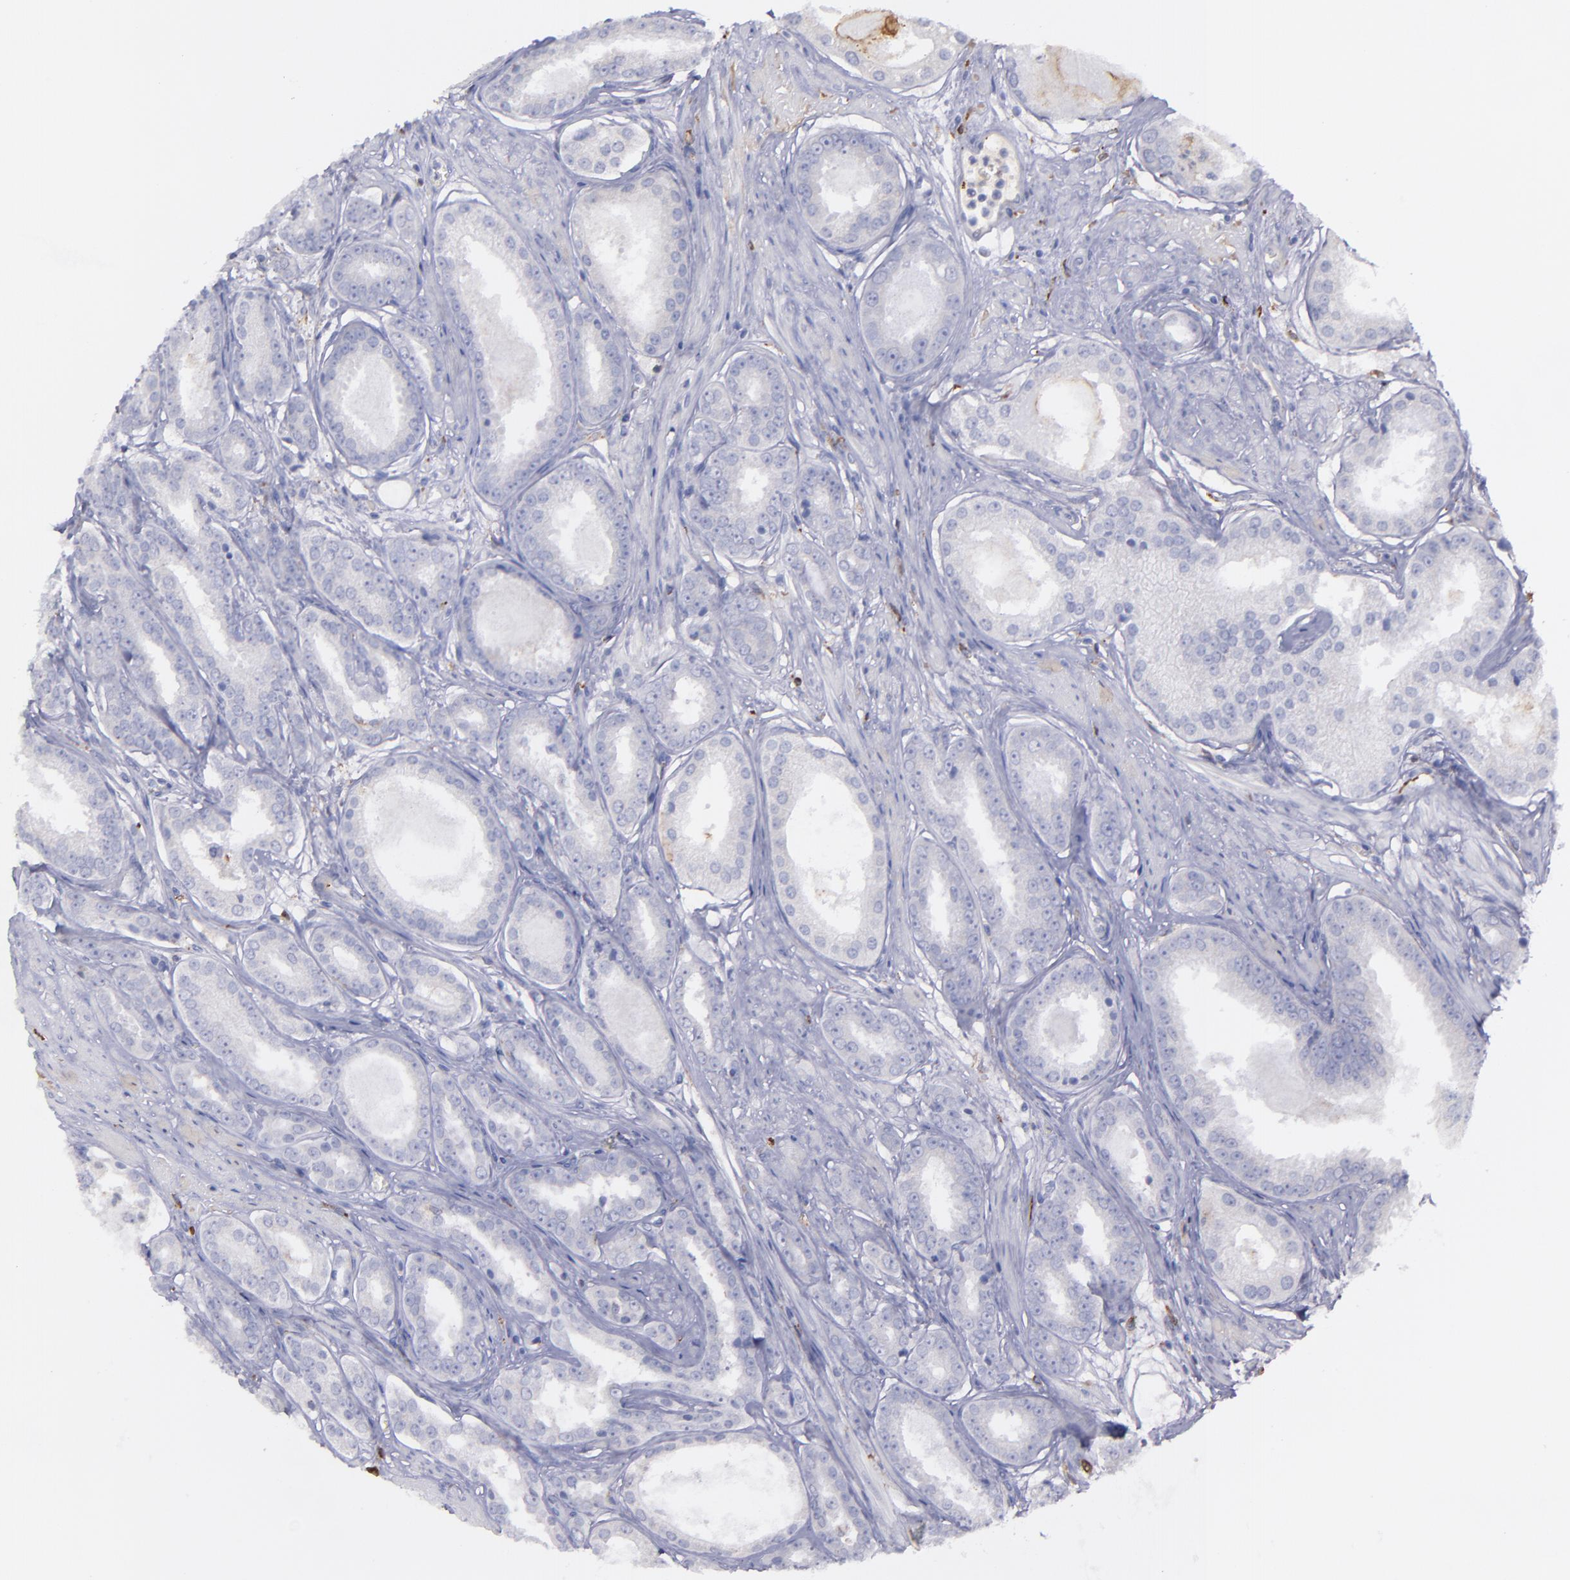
{"staining": {"intensity": "negative", "quantity": "none", "location": "none"}, "tissue": "prostate cancer", "cell_type": "Tumor cells", "image_type": "cancer", "snomed": [{"axis": "morphology", "description": "Adenocarcinoma, Medium grade"}, {"axis": "topography", "description": "Prostate"}], "caption": "IHC of prostate cancer (adenocarcinoma (medium-grade)) demonstrates no staining in tumor cells.", "gene": "C1QA", "patient": {"sex": "male", "age": 53}}